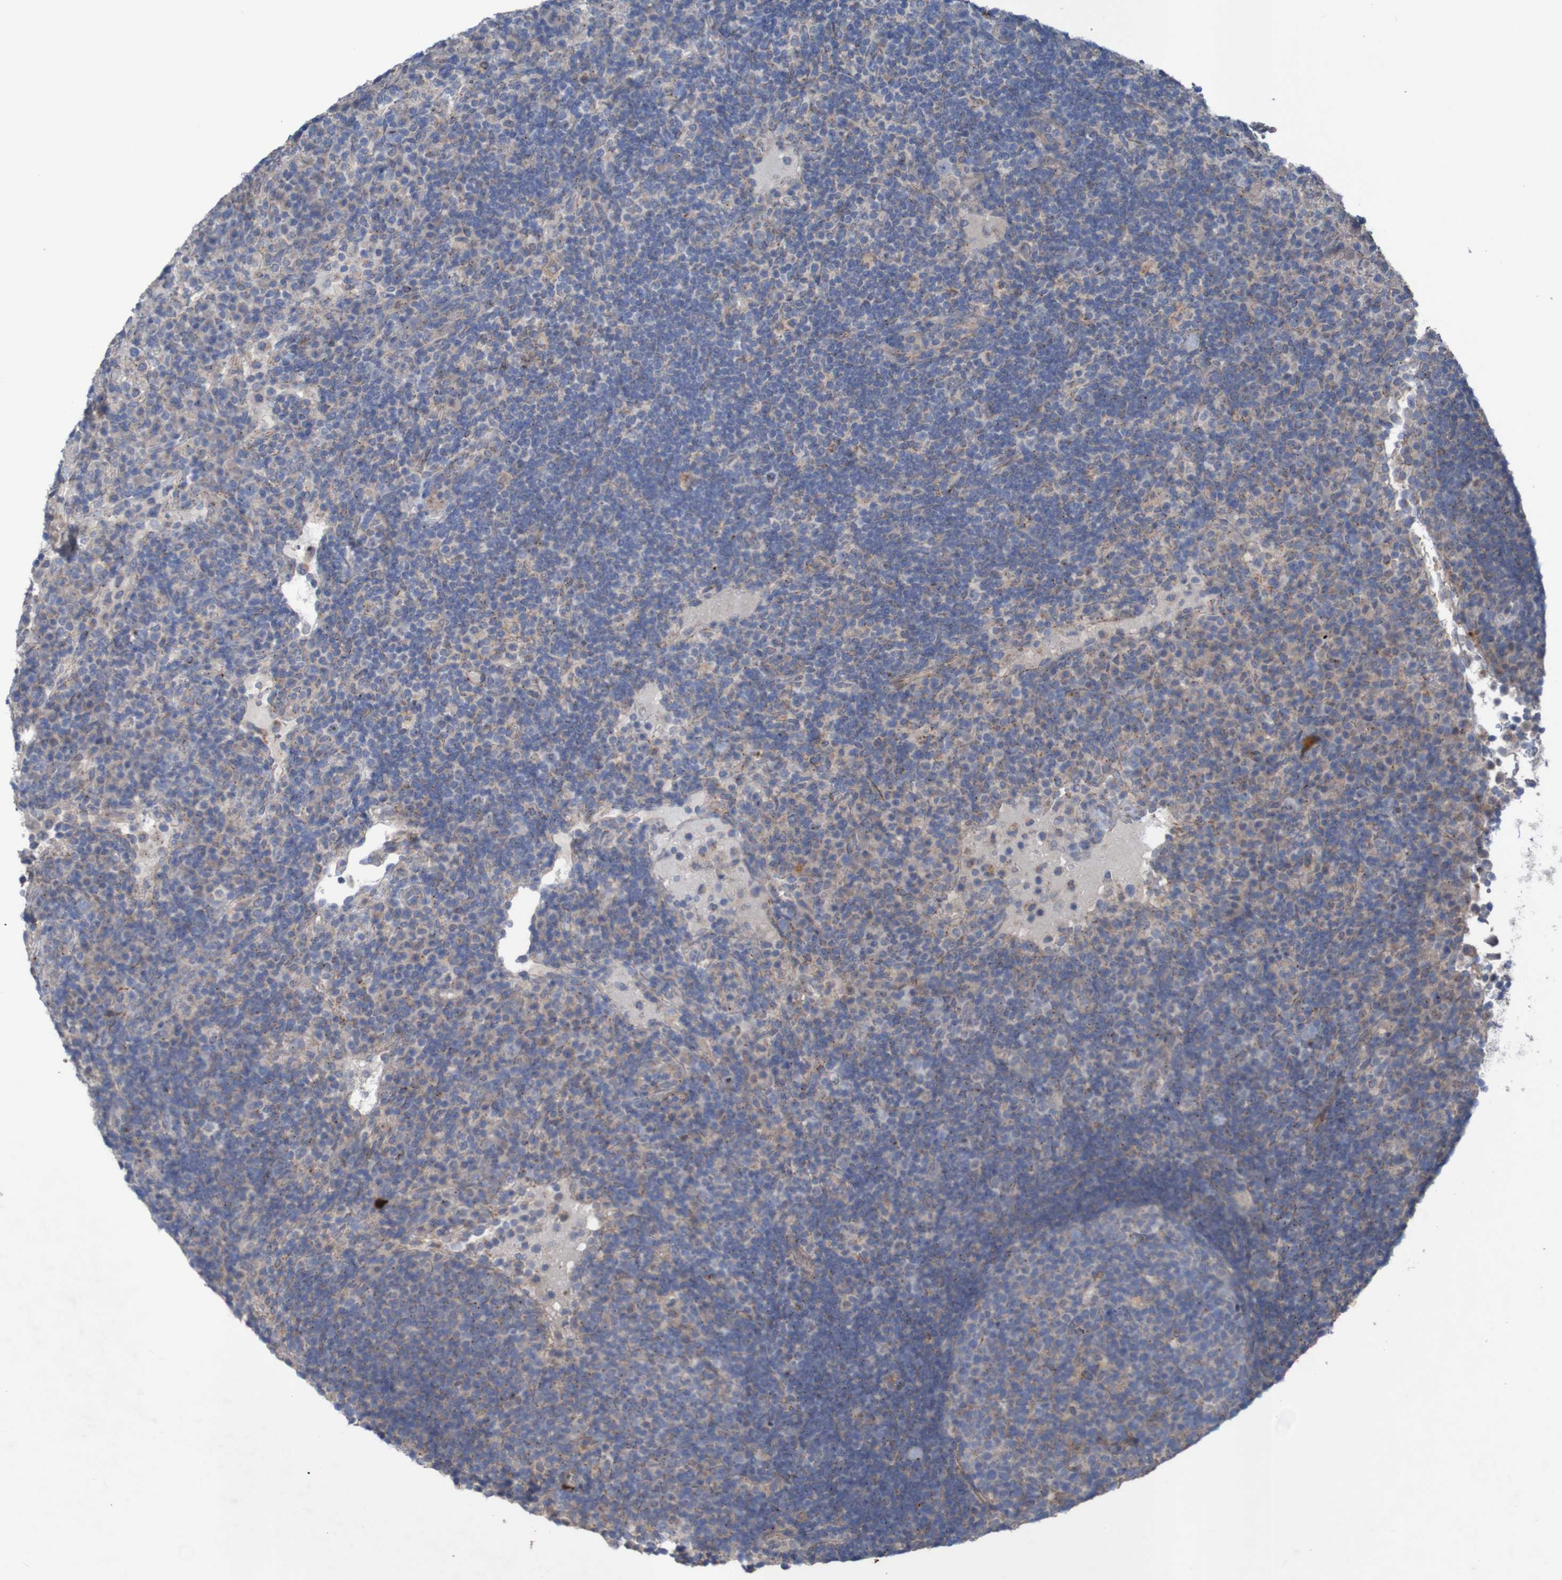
{"staining": {"intensity": "negative", "quantity": "none", "location": "none"}, "tissue": "lymph node", "cell_type": "Germinal center cells", "image_type": "normal", "snomed": [{"axis": "morphology", "description": "Normal tissue, NOS"}, {"axis": "topography", "description": "Lymph node"}], "caption": "Lymph node stained for a protein using immunohistochemistry (IHC) shows no staining germinal center cells.", "gene": "ANGPT4", "patient": {"sex": "female", "age": 53}}